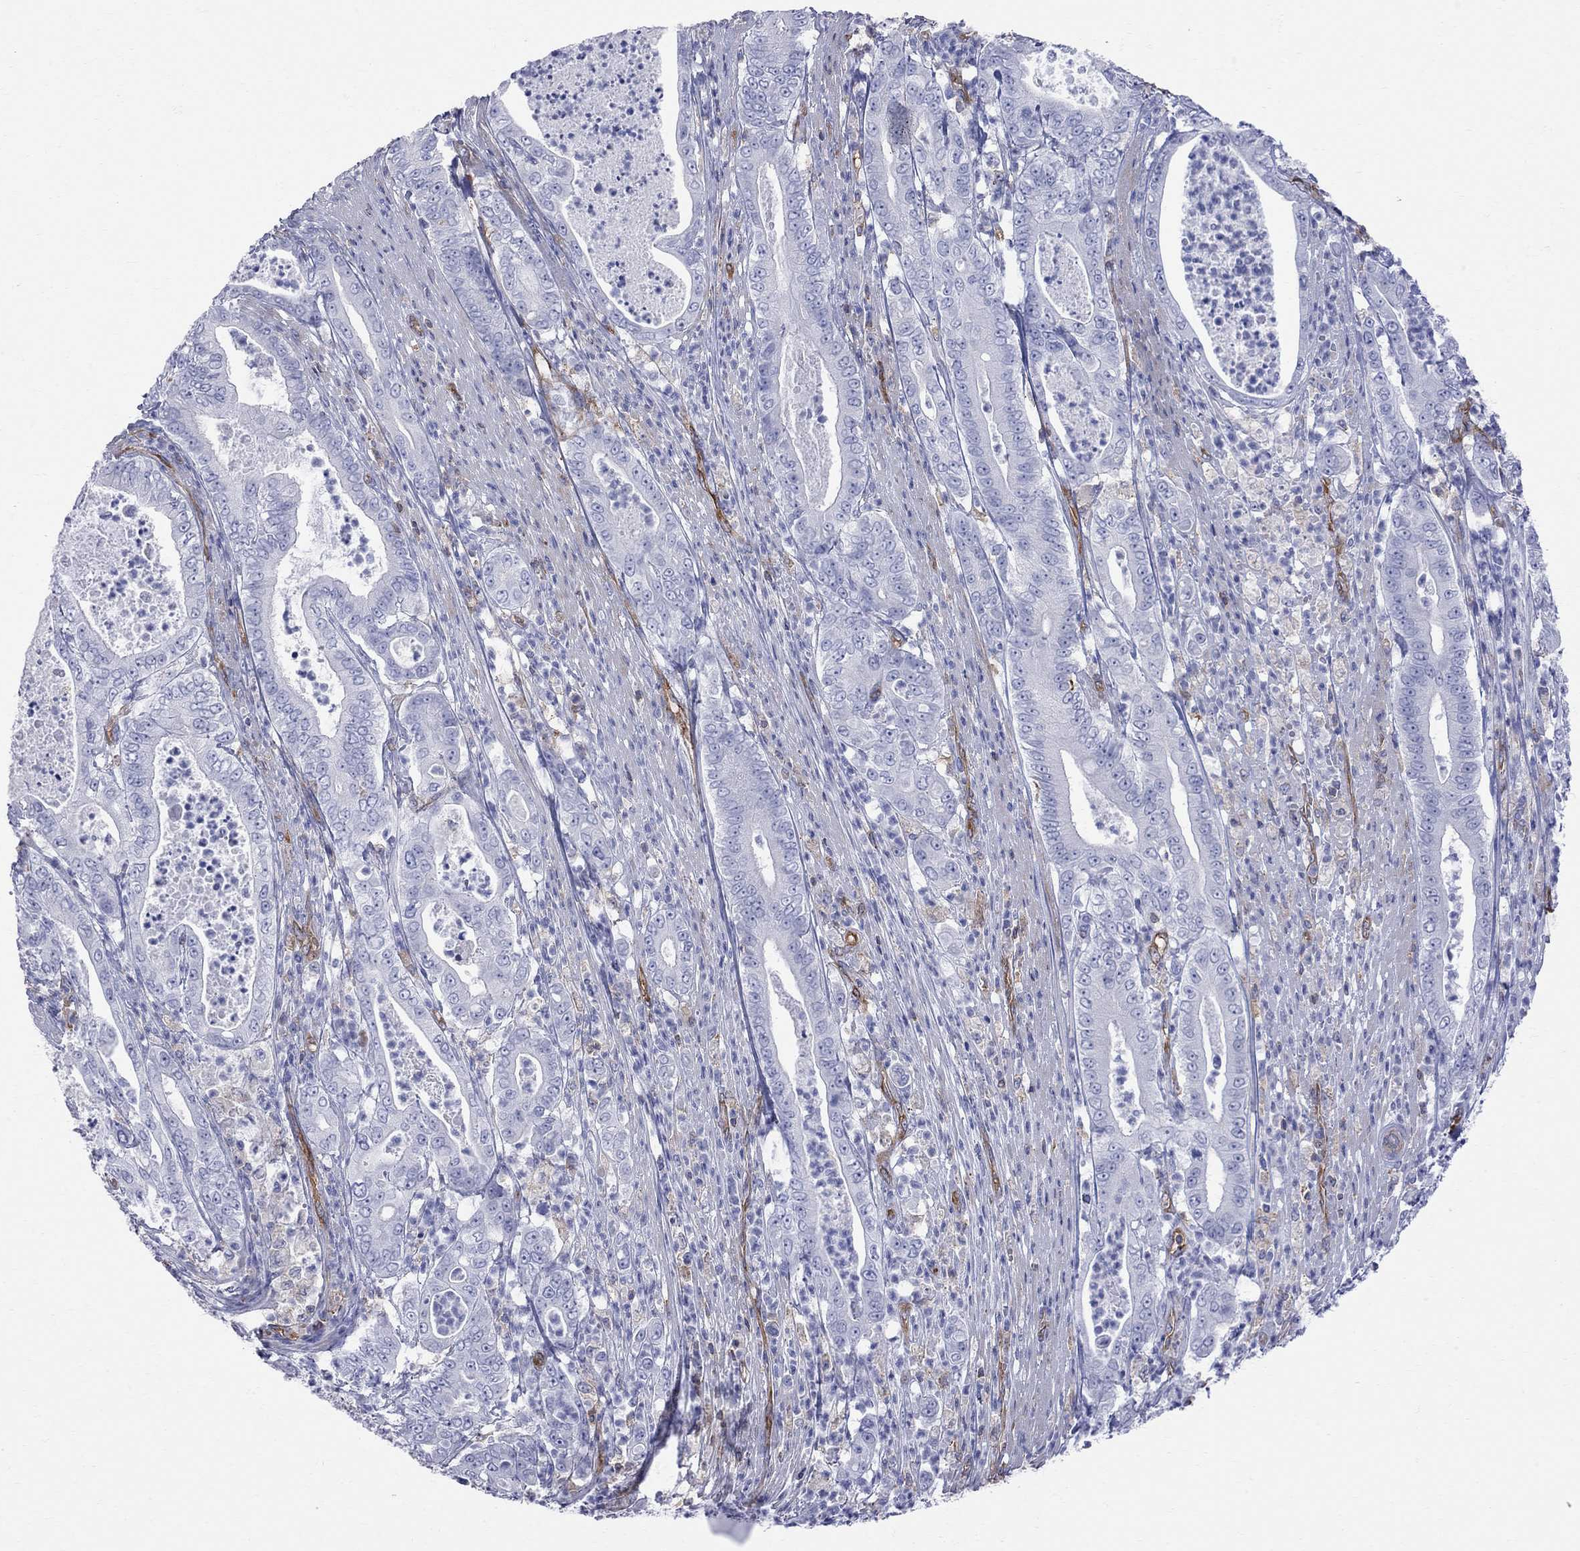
{"staining": {"intensity": "negative", "quantity": "none", "location": "none"}, "tissue": "pancreatic cancer", "cell_type": "Tumor cells", "image_type": "cancer", "snomed": [{"axis": "morphology", "description": "Adenocarcinoma, NOS"}, {"axis": "topography", "description": "Pancreas"}], "caption": "DAB (3,3'-diaminobenzidine) immunohistochemical staining of human pancreatic cancer (adenocarcinoma) demonstrates no significant staining in tumor cells.", "gene": "ABI3", "patient": {"sex": "male", "age": 71}}